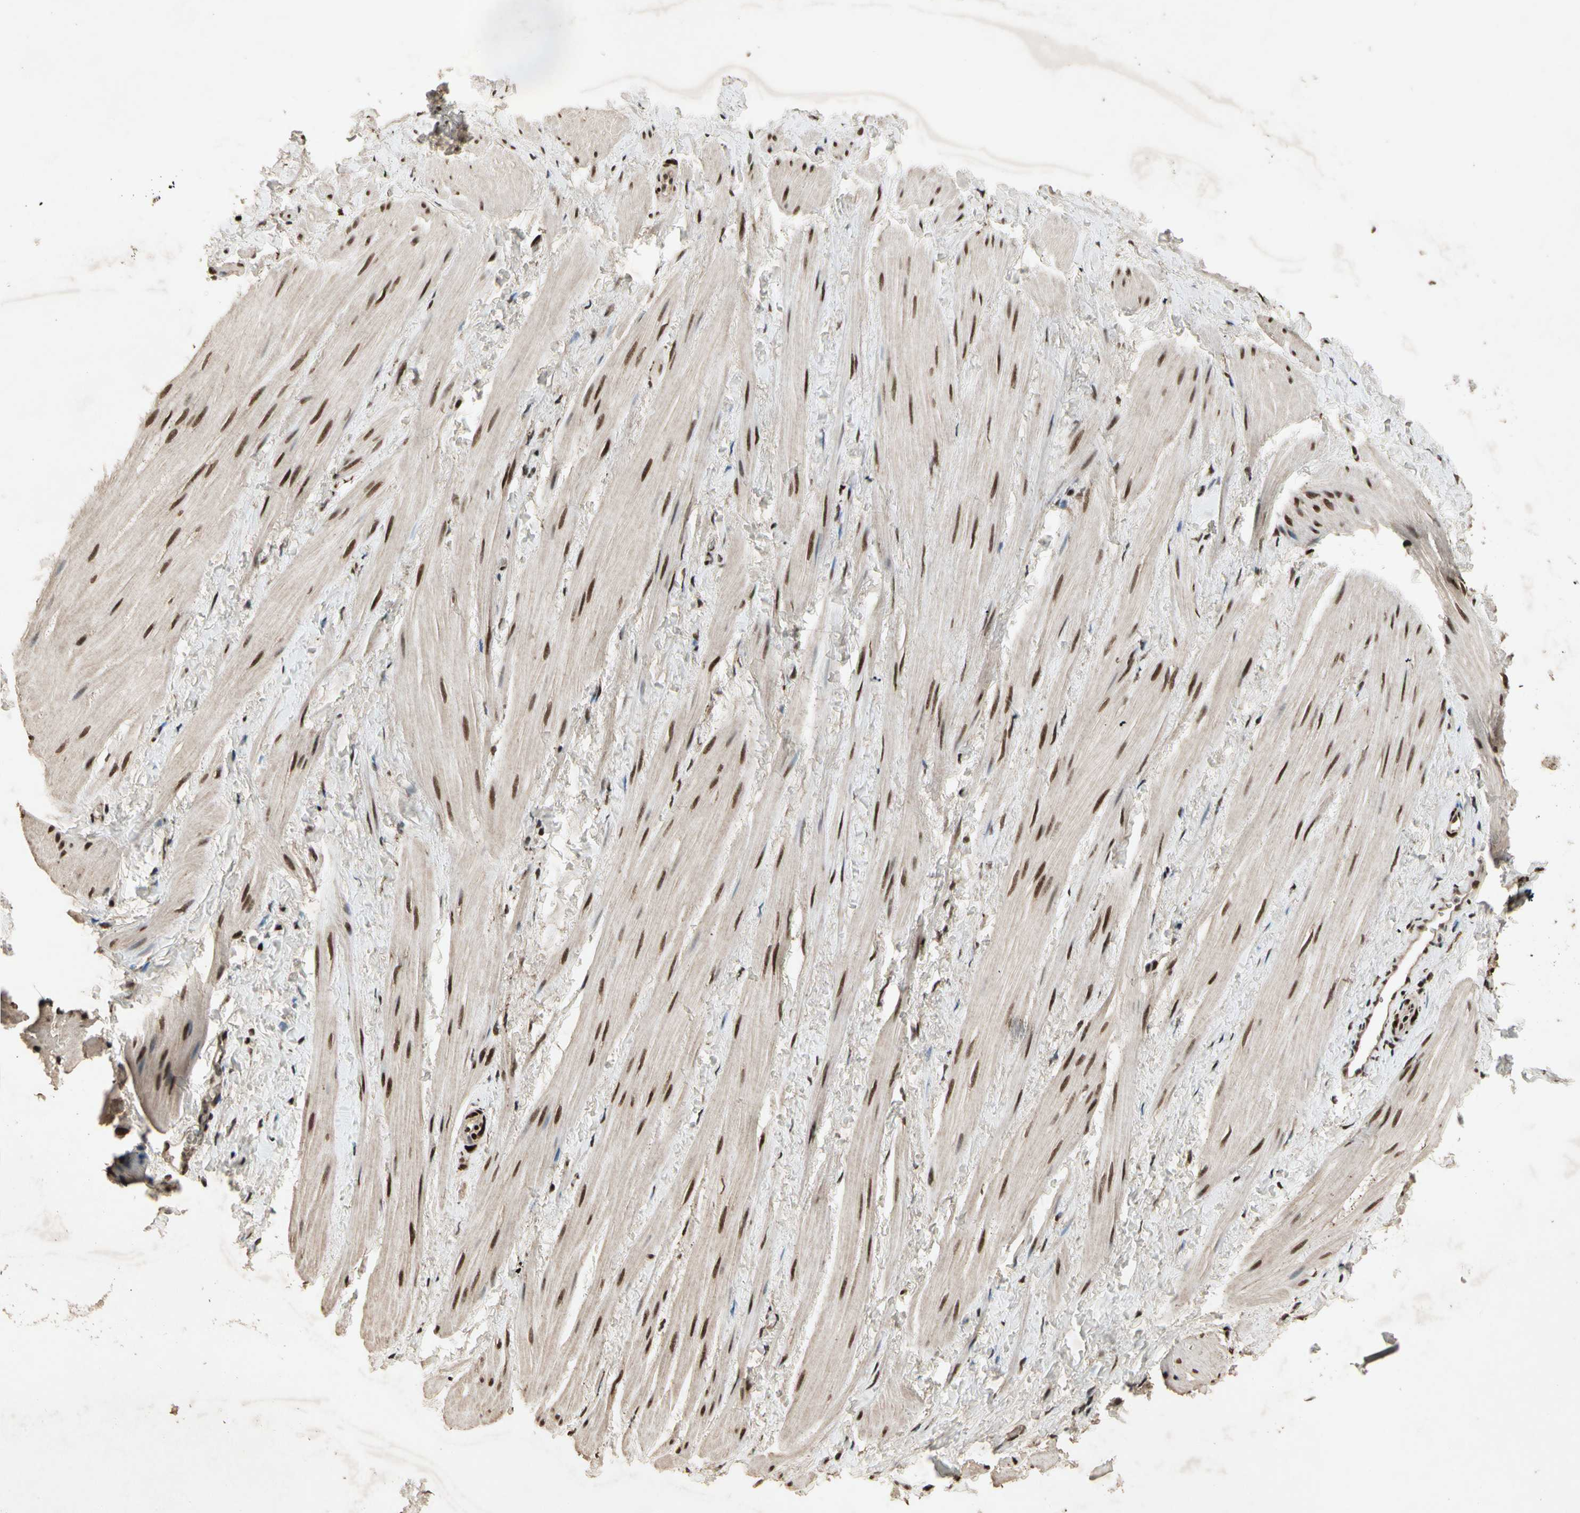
{"staining": {"intensity": "moderate", "quantity": ">75%", "location": "nuclear"}, "tissue": "smooth muscle", "cell_type": "Smooth muscle cells", "image_type": "normal", "snomed": [{"axis": "morphology", "description": "Normal tissue, NOS"}, {"axis": "topography", "description": "Smooth muscle"}], "caption": "A brown stain labels moderate nuclear positivity of a protein in smooth muscle cells of normal smooth muscle.", "gene": "TBX2", "patient": {"sex": "male", "age": 16}}